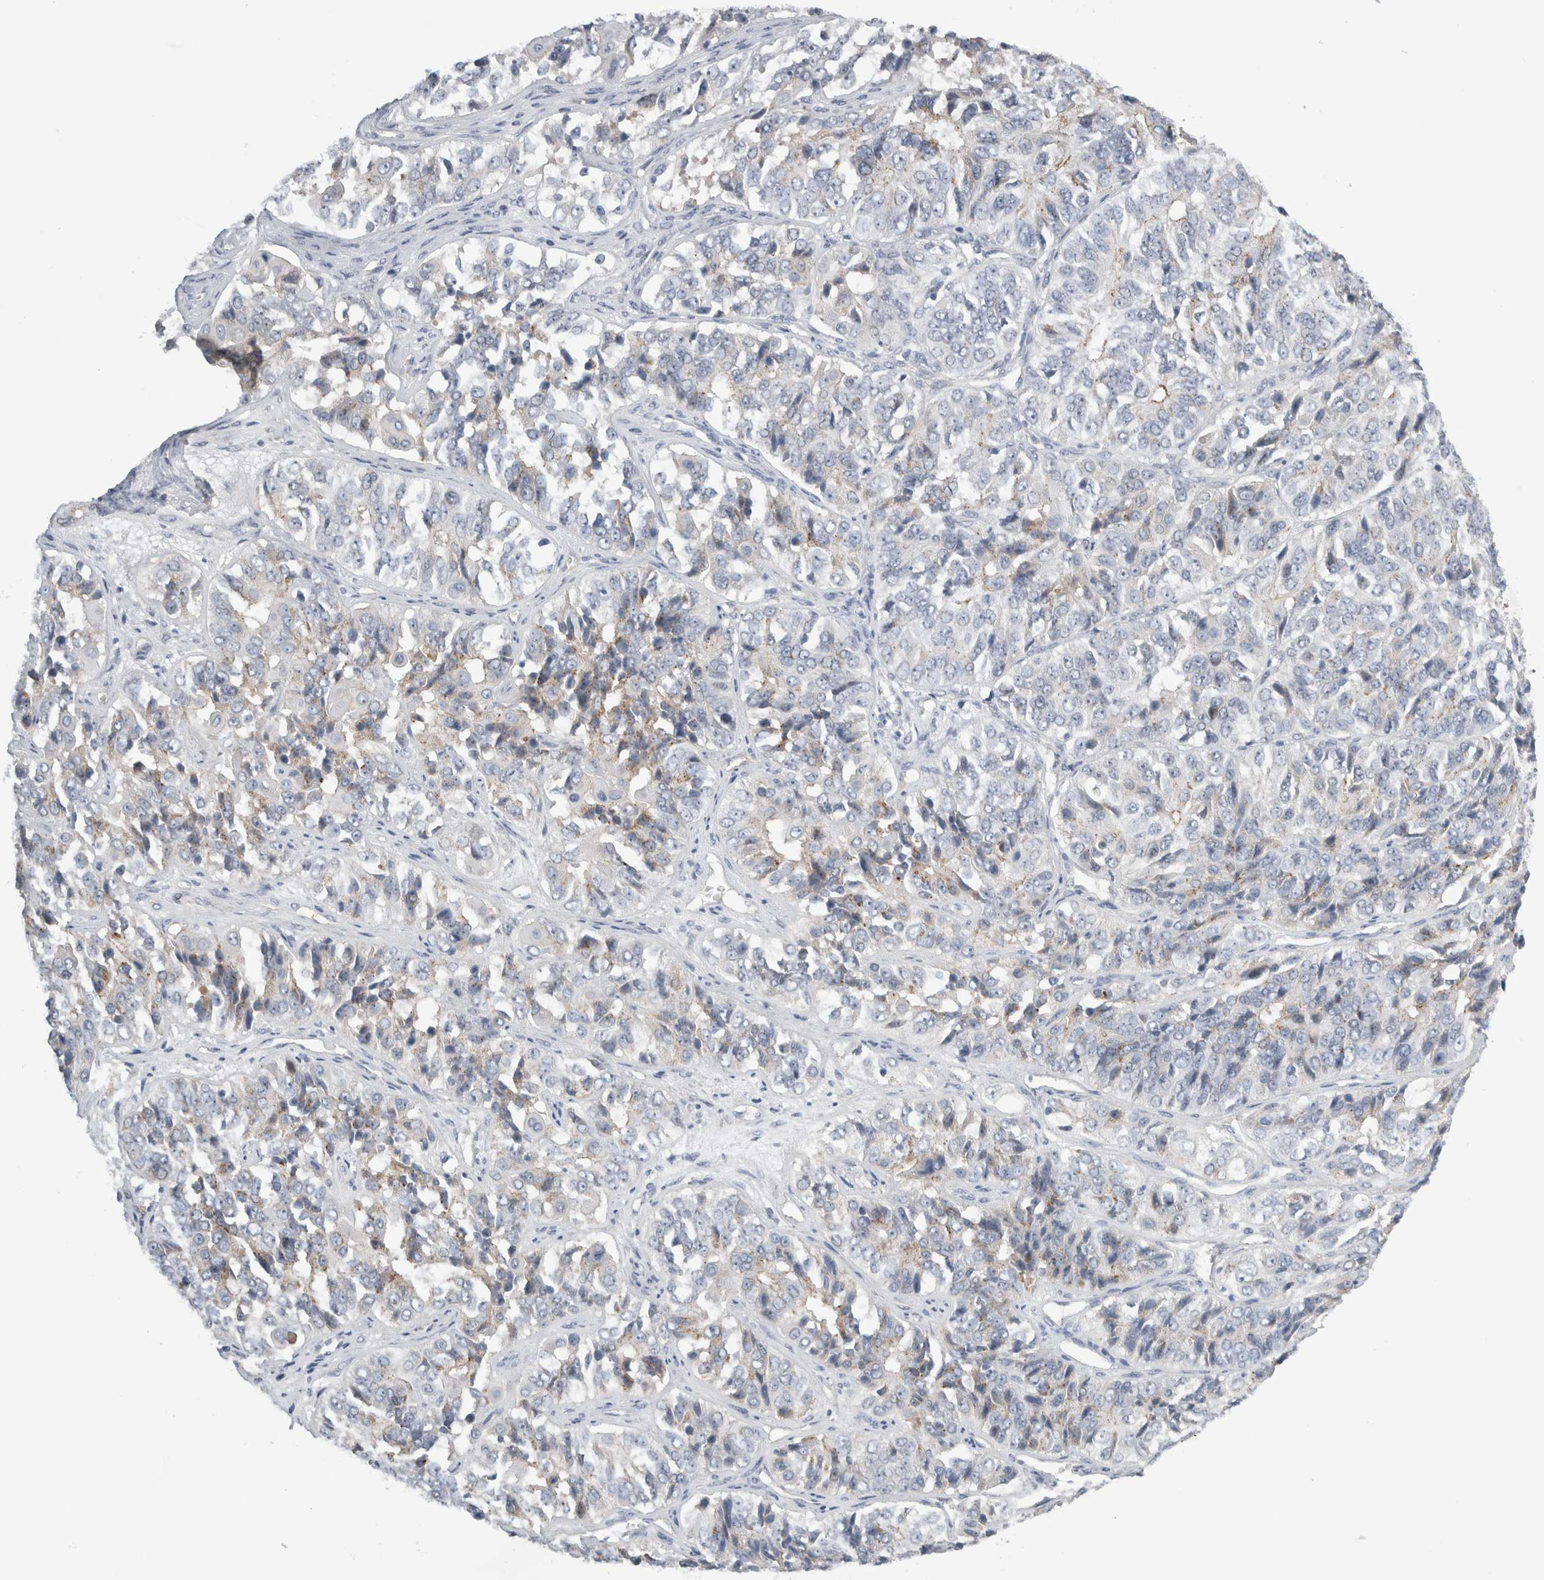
{"staining": {"intensity": "weak", "quantity": "<25%", "location": "cytoplasmic/membranous"}, "tissue": "ovarian cancer", "cell_type": "Tumor cells", "image_type": "cancer", "snomed": [{"axis": "morphology", "description": "Carcinoma, endometroid"}, {"axis": "topography", "description": "Ovary"}], "caption": "IHC histopathology image of ovarian cancer (endometroid carcinoma) stained for a protein (brown), which exhibits no positivity in tumor cells. (Immunohistochemistry (ihc), brightfield microscopy, high magnification).", "gene": "TAFA5", "patient": {"sex": "female", "age": 51}}